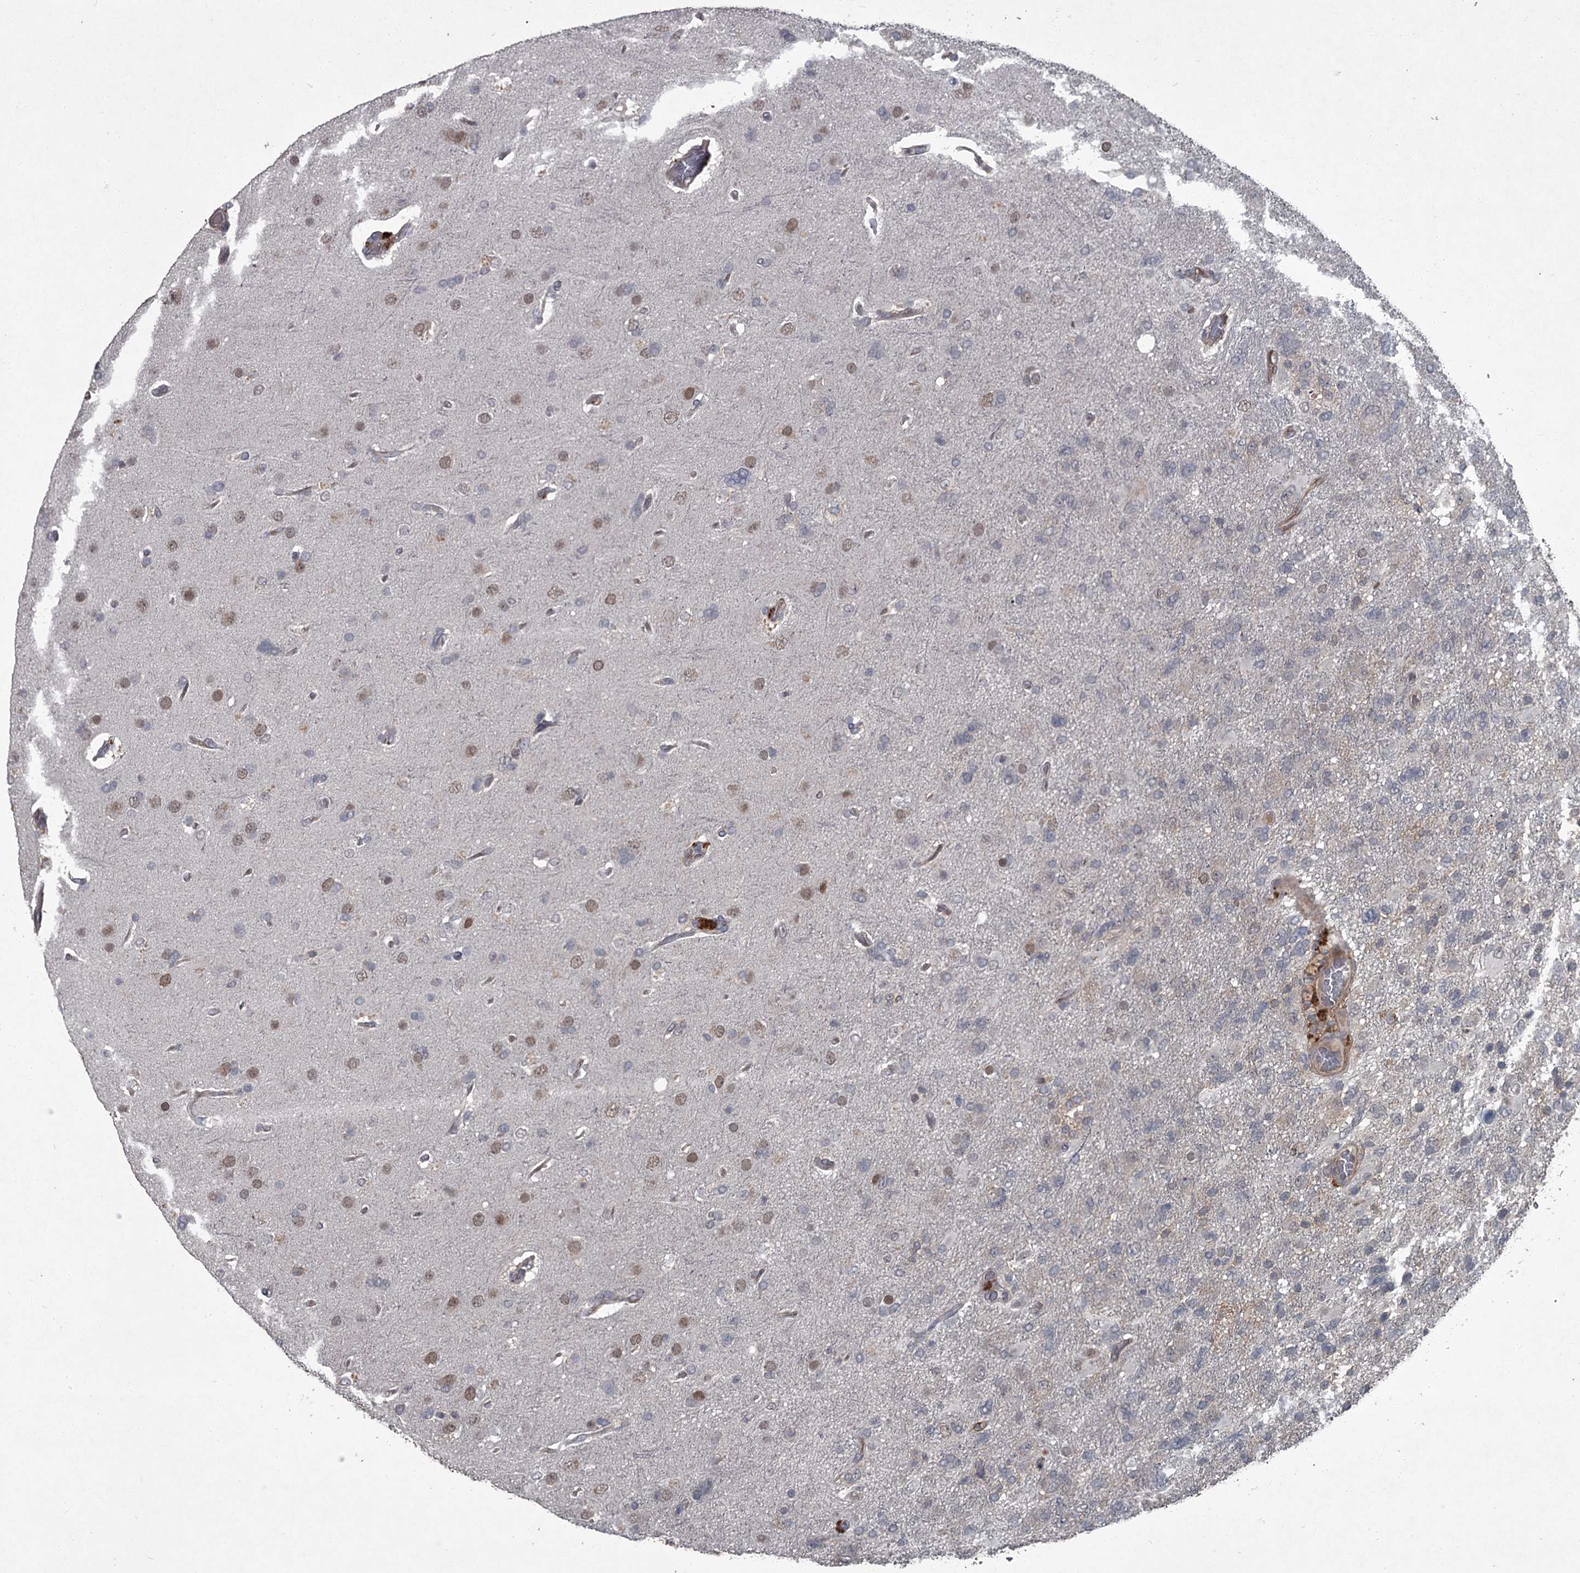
{"staining": {"intensity": "negative", "quantity": "none", "location": "none"}, "tissue": "glioma", "cell_type": "Tumor cells", "image_type": "cancer", "snomed": [{"axis": "morphology", "description": "Glioma, malignant, High grade"}, {"axis": "topography", "description": "Brain"}], "caption": "DAB immunohistochemical staining of glioma reveals no significant staining in tumor cells.", "gene": "FLVCR2", "patient": {"sex": "male", "age": 61}}